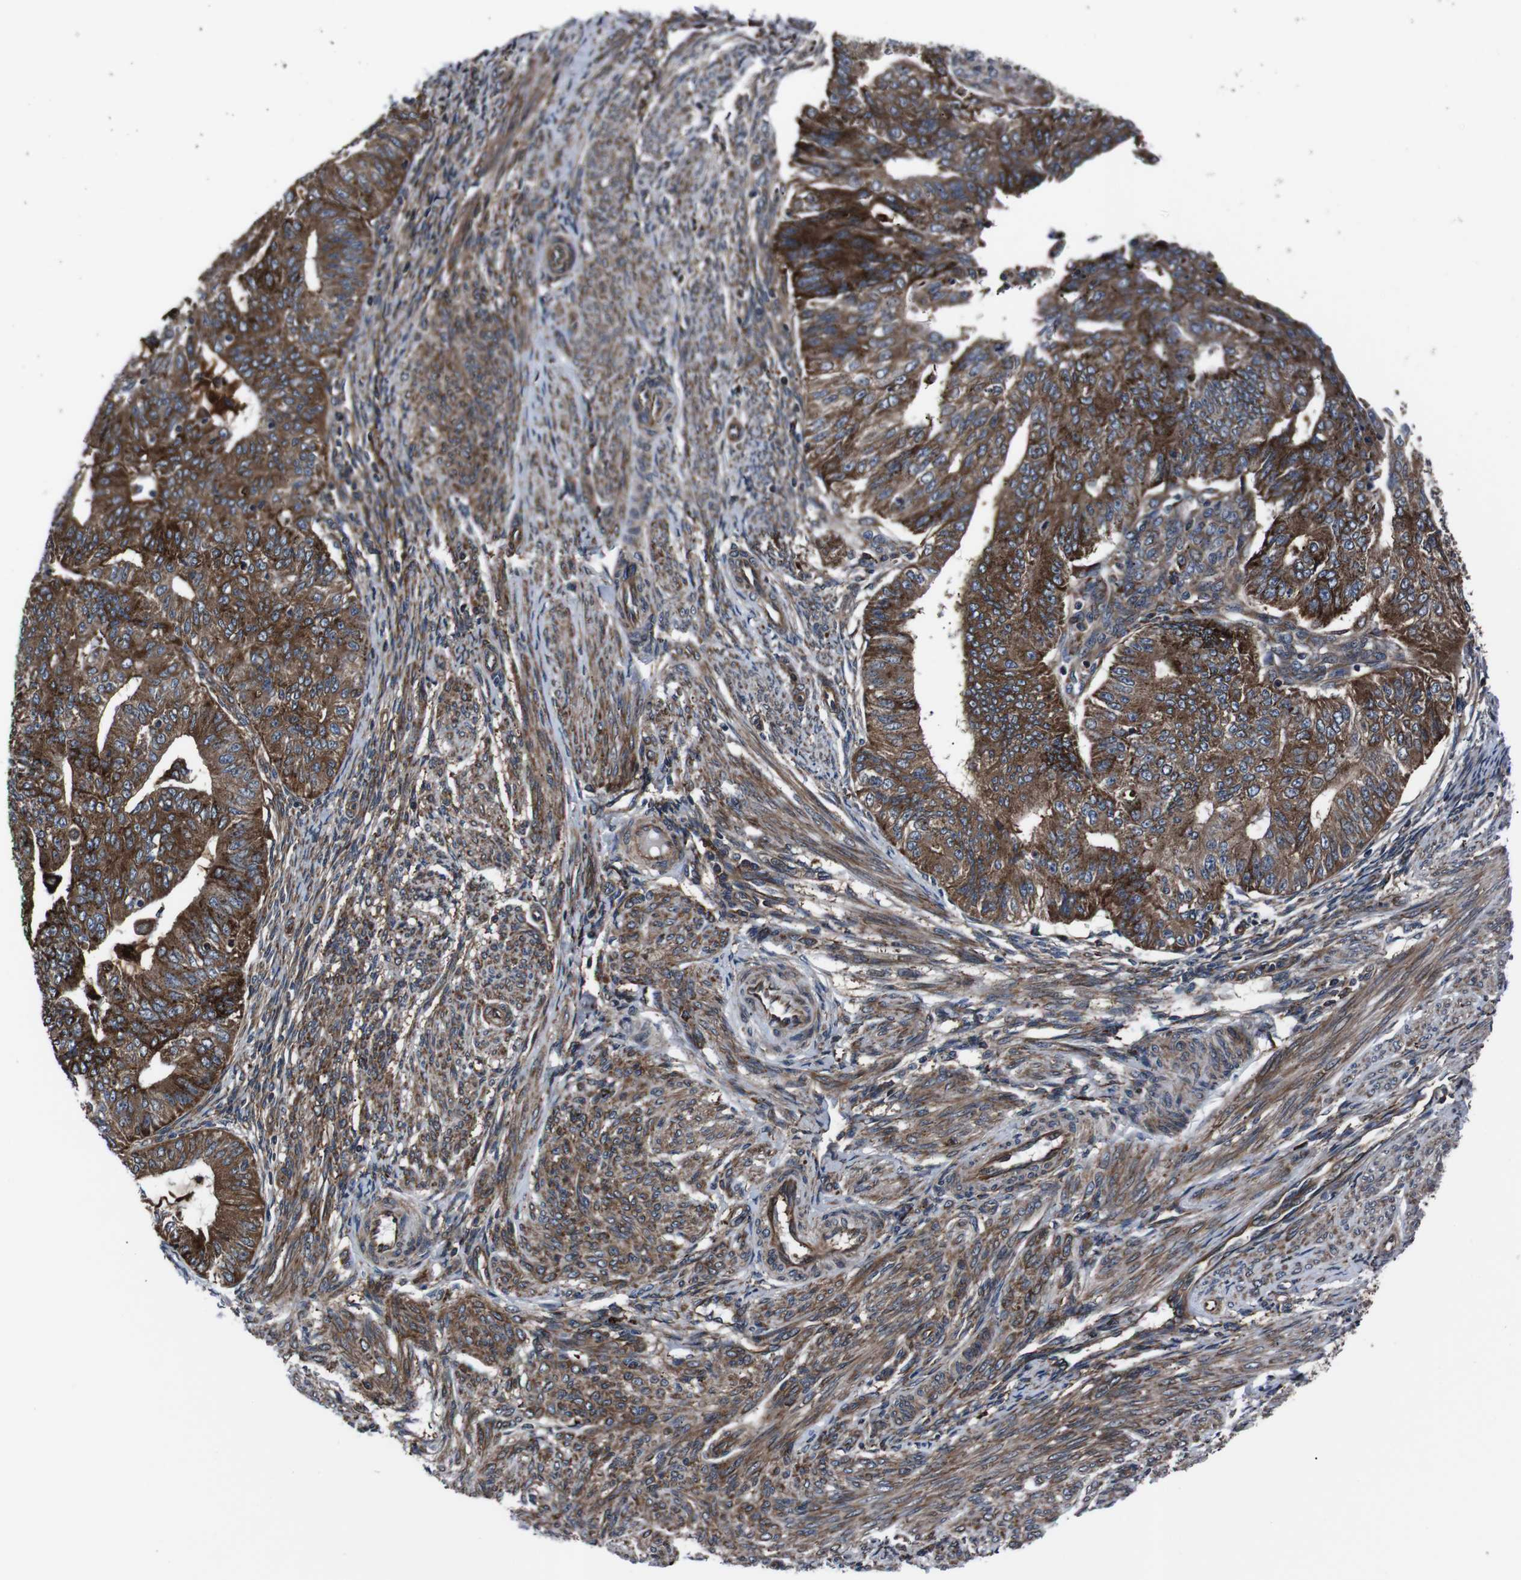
{"staining": {"intensity": "strong", "quantity": ">75%", "location": "cytoplasmic/membranous"}, "tissue": "endometrial cancer", "cell_type": "Tumor cells", "image_type": "cancer", "snomed": [{"axis": "morphology", "description": "Adenocarcinoma, NOS"}, {"axis": "topography", "description": "Endometrium"}], "caption": "Brown immunohistochemical staining in adenocarcinoma (endometrial) reveals strong cytoplasmic/membranous positivity in approximately >75% of tumor cells.", "gene": "EIF4A2", "patient": {"sex": "female", "age": 32}}